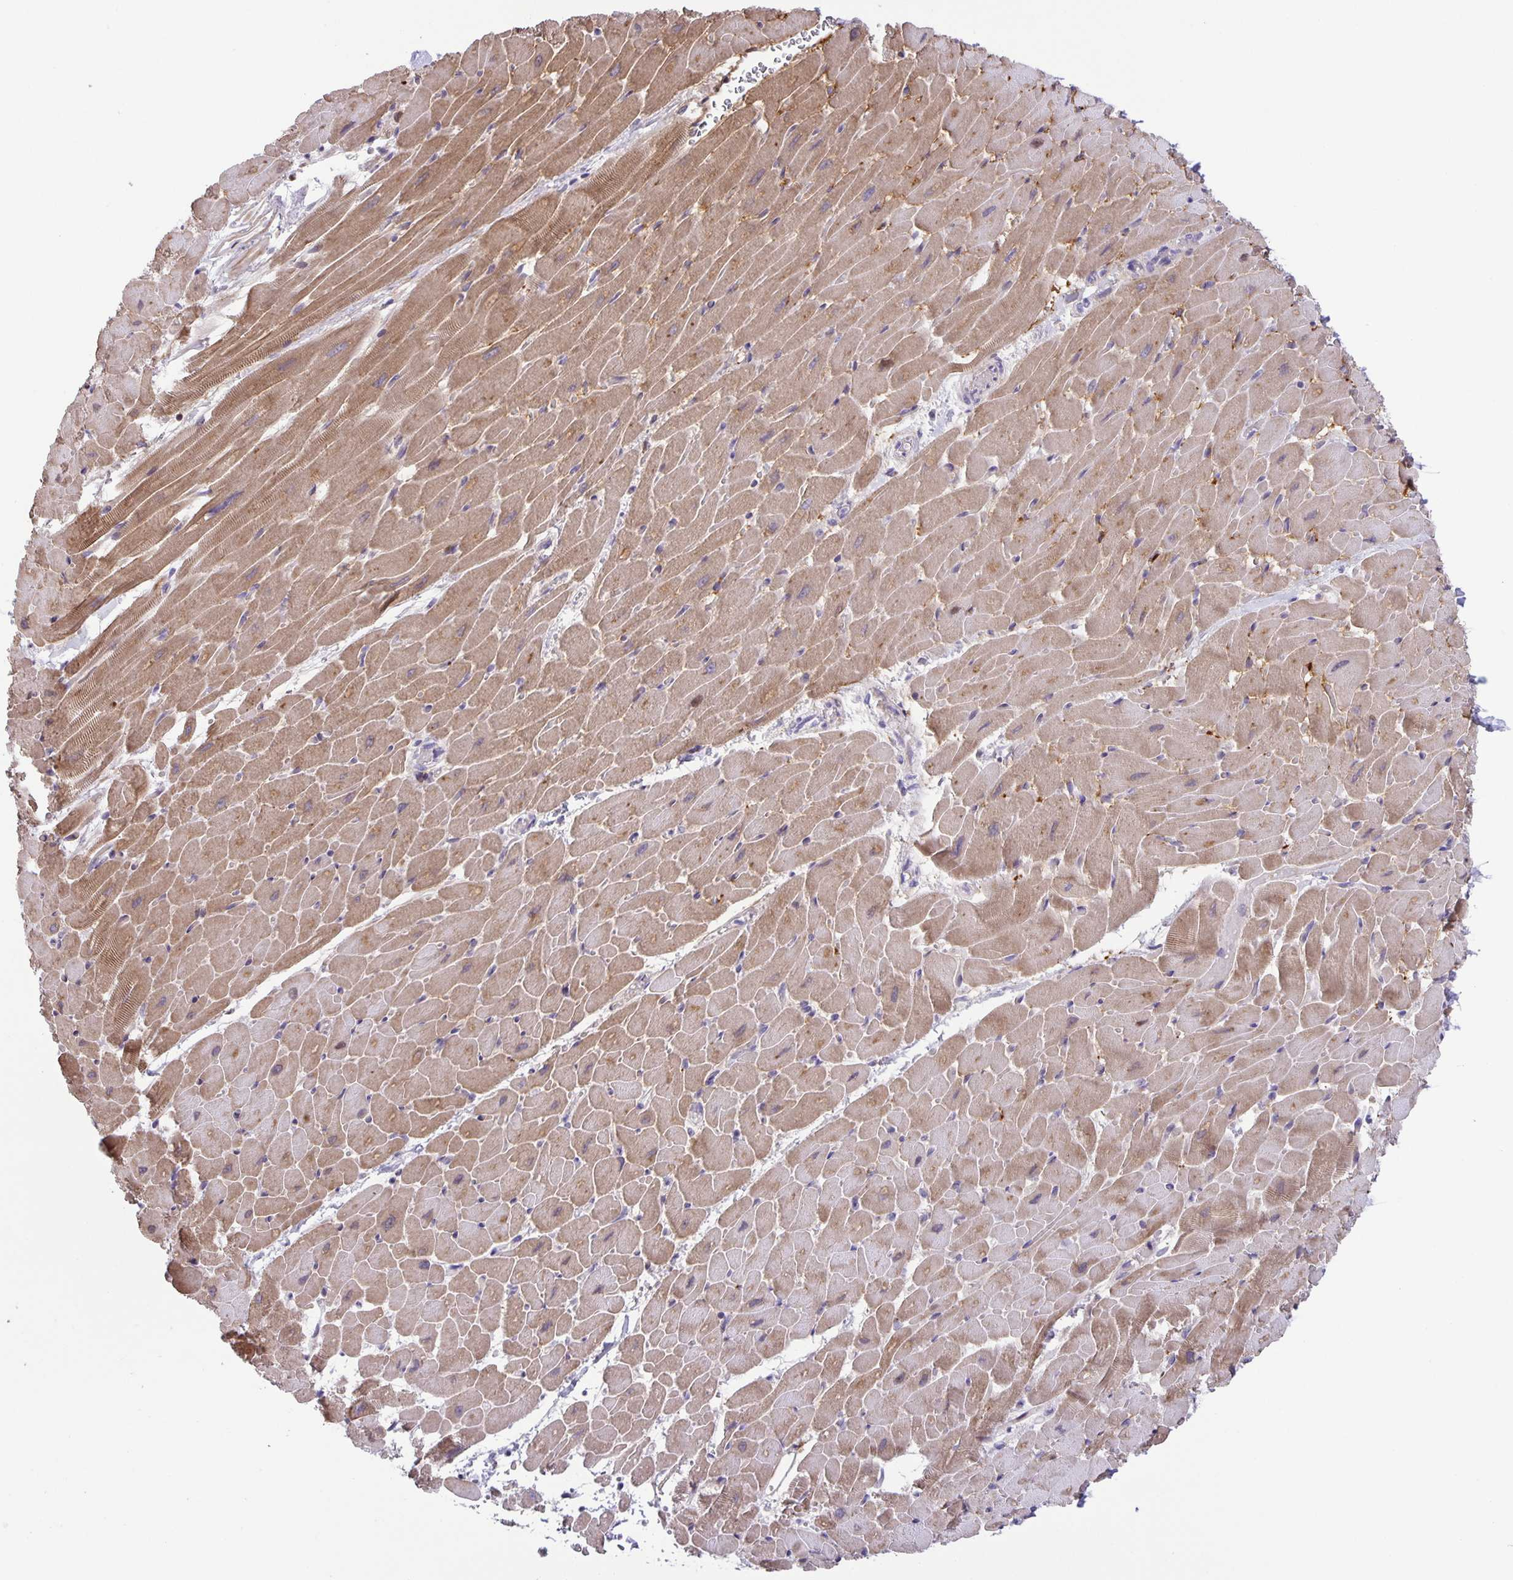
{"staining": {"intensity": "moderate", "quantity": ">75%", "location": "cytoplasmic/membranous"}, "tissue": "heart muscle", "cell_type": "Cardiomyocytes", "image_type": "normal", "snomed": [{"axis": "morphology", "description": "Normal tissue, NOS"}, {"axis": "topography", "description": "Heart"}], "caption": "Immunohistochemical staining of unremarkable heart muscle displays moderate cytoplasmic/membranous protein expression in approximately >75% of cardiomyocytes.", "gene": "PHRF1", "patient": {"sex": "male", "age": 37}}